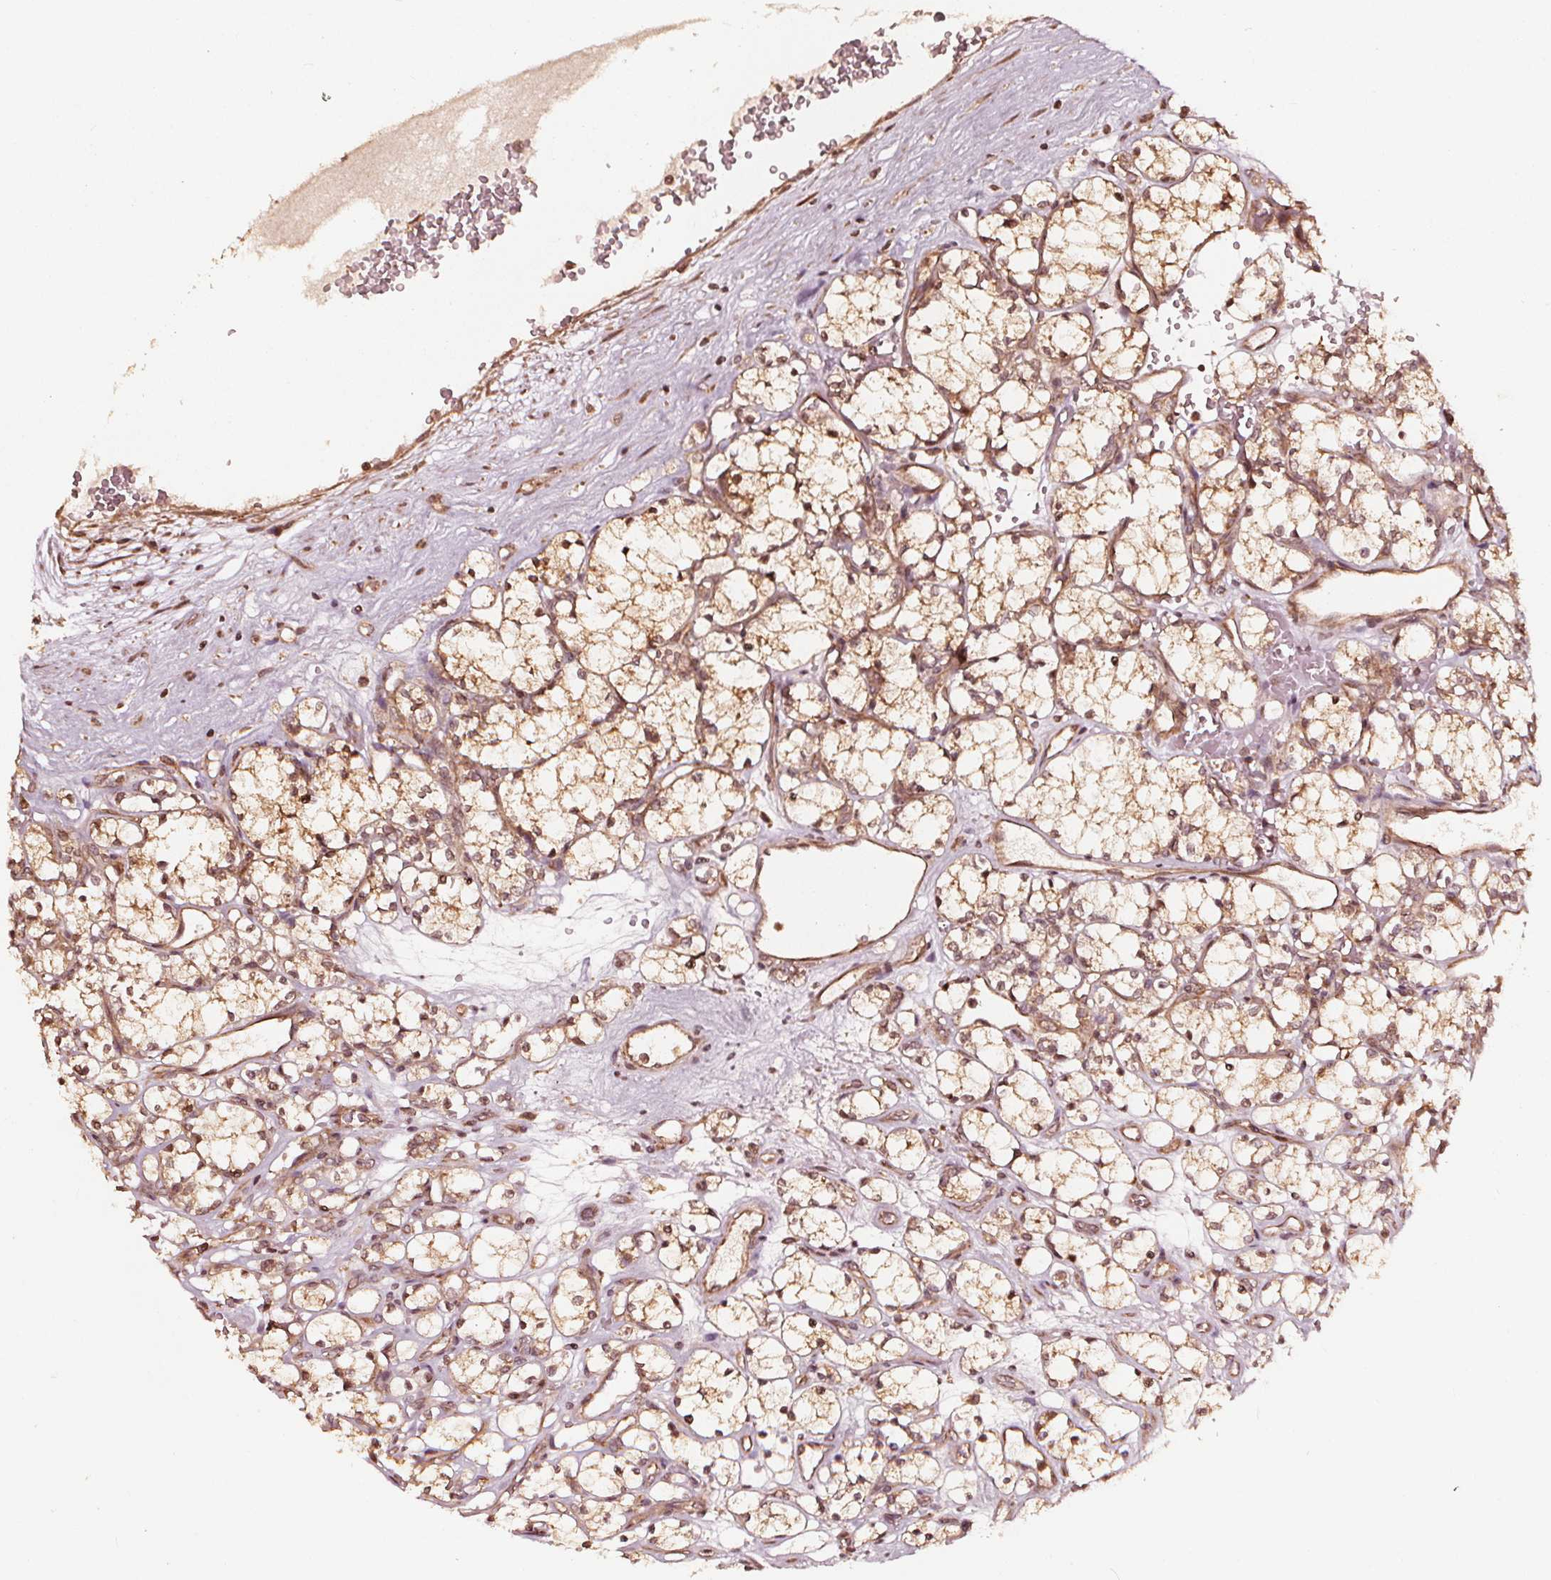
{"staining": {"intensity": "moderate", "quantity": ">75%", "location": "cytoplasmic/membranous,nuclear"}, "tissue": "renal cancer", "cell_type": "Tumor cells", "image_type": "cancer", "snomed": [{"axis": "morphology", "description": "Adenocarcinoma, NOS"}, {"axis": "topography", "description": "Kidney"}], "caption": "Moderate cytoplasmic/membranous and nuclear staining is identified in about >75% of tumor cells in adenocarcinoma (renal).", "gene": "NPC1", "patient": {"sex": "female", "age": 69}}